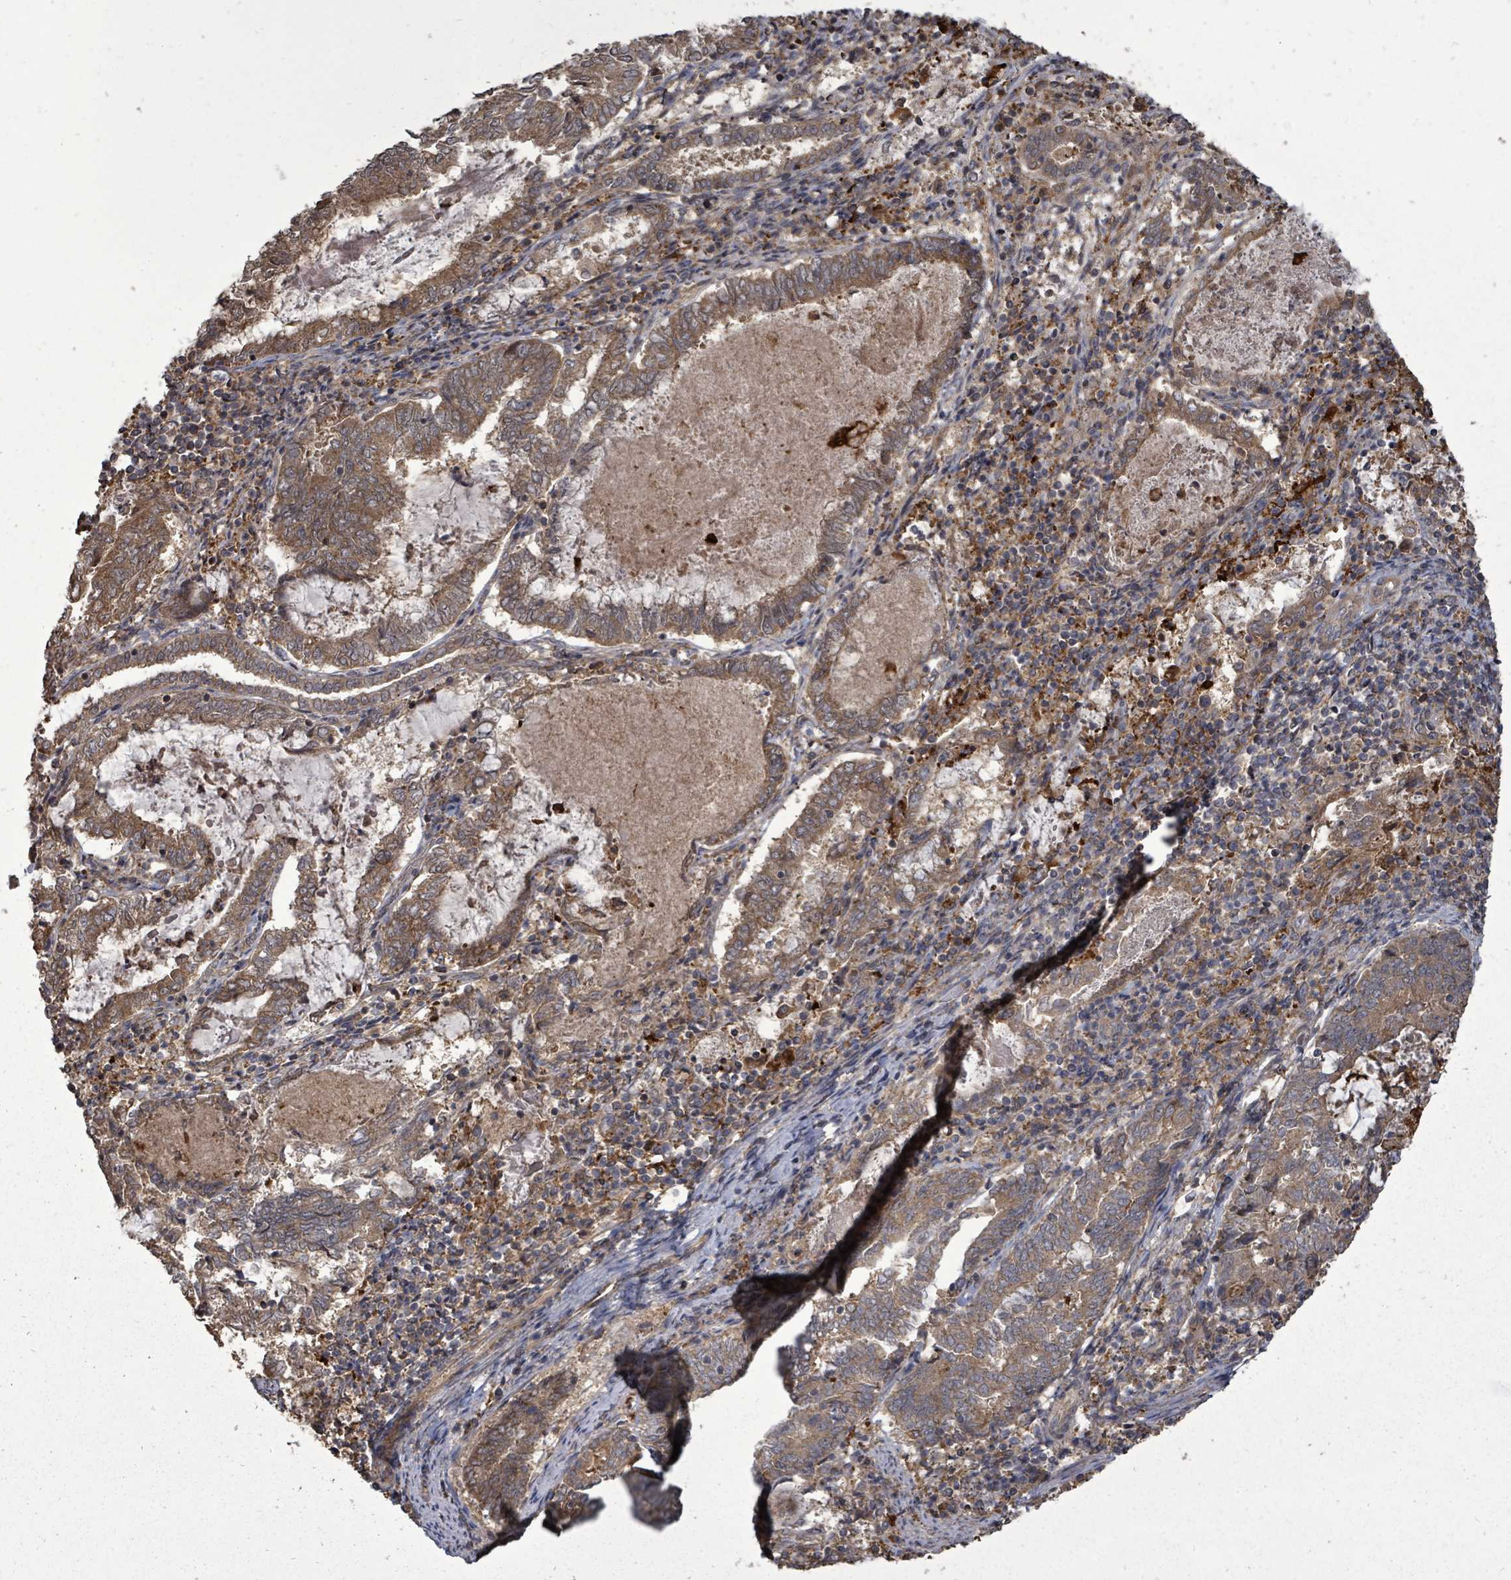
{"staining": {"intensity": "moderate", "quantity": ">75%", "location": "cytoplasmic/membranous"}, "tissue": "endometrial cancer", "cell_type": "Tumor cells", "image_type": "cancer", "snomed": [{"axis": "morphology", "description": "Adenocarcinoma, NOS"}, {"axis": "topography", "description": "Endometrium"}], "caption": "Immunohistochemistry photomicrograph of human endometrial cancer (adenocarcinoma) stained for a protein (brown), which exhibits medium levels of moderate cytoplasmic/membranous expression in approximately >75% of tumor cells.", "gene": "EIF3C", "patient": {"sex": "female", "age": 80}}